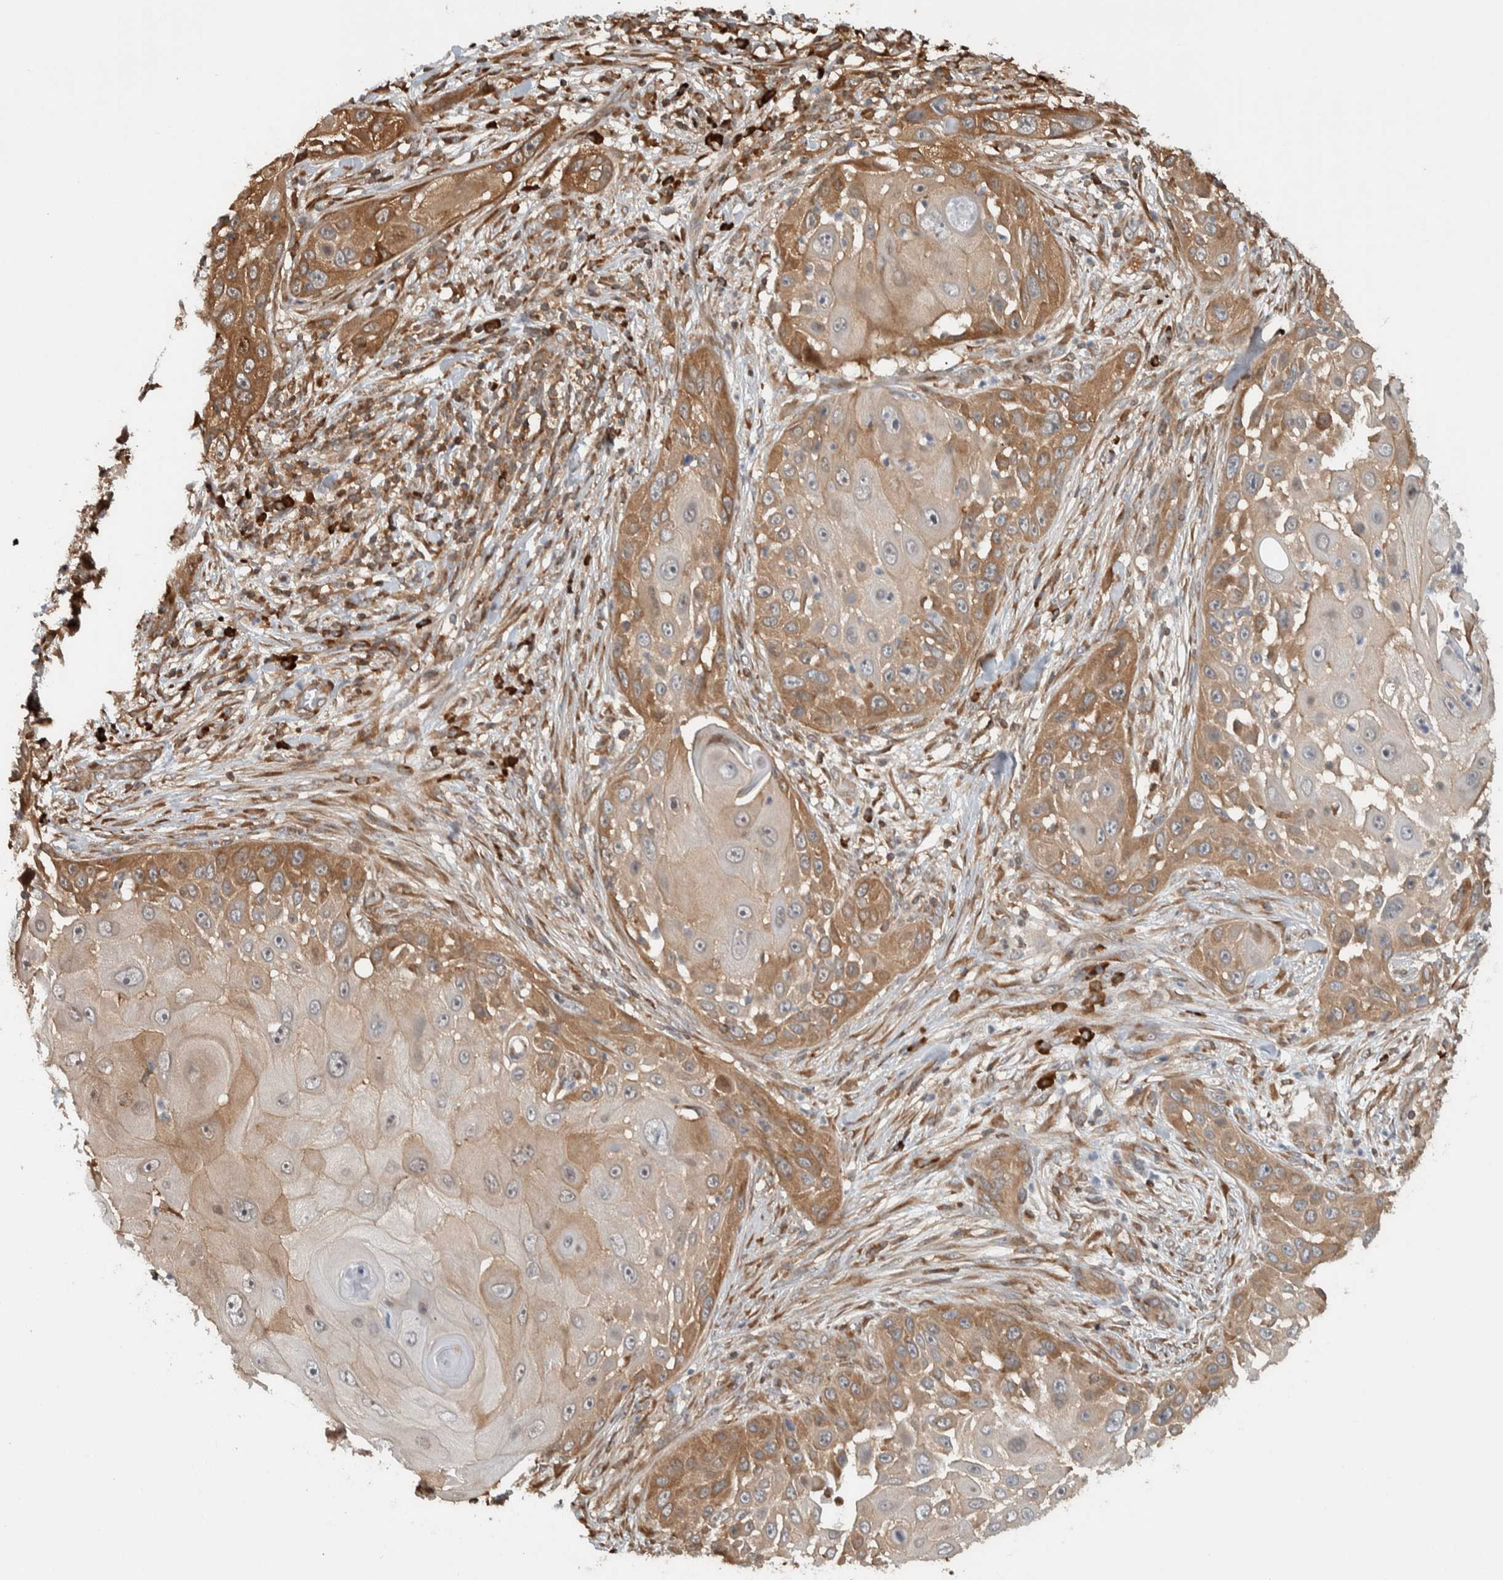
{"staining": {"intensity": "moderate", "quantity": ">75%", "location": "cytoplasmic/membranous"}, "tissue": "skin cancer", "cell_type": "Tumor cells", "image_type": "cancer", "snomed": [{"axis": "morphology", "description": "Squamous cell carcinoma, NOS"}, {"axis": "topography", "description": "Skin"}], "caption": "Immunohistochemical staining of skin cancer (squamous cell carcinoma) reveals medium levels of moderate cytoplasmic/membranous expression in approximately >75% of tumor cells.", "gene": "CNTROB", "patient": {"sex": "female", "age": 44}}